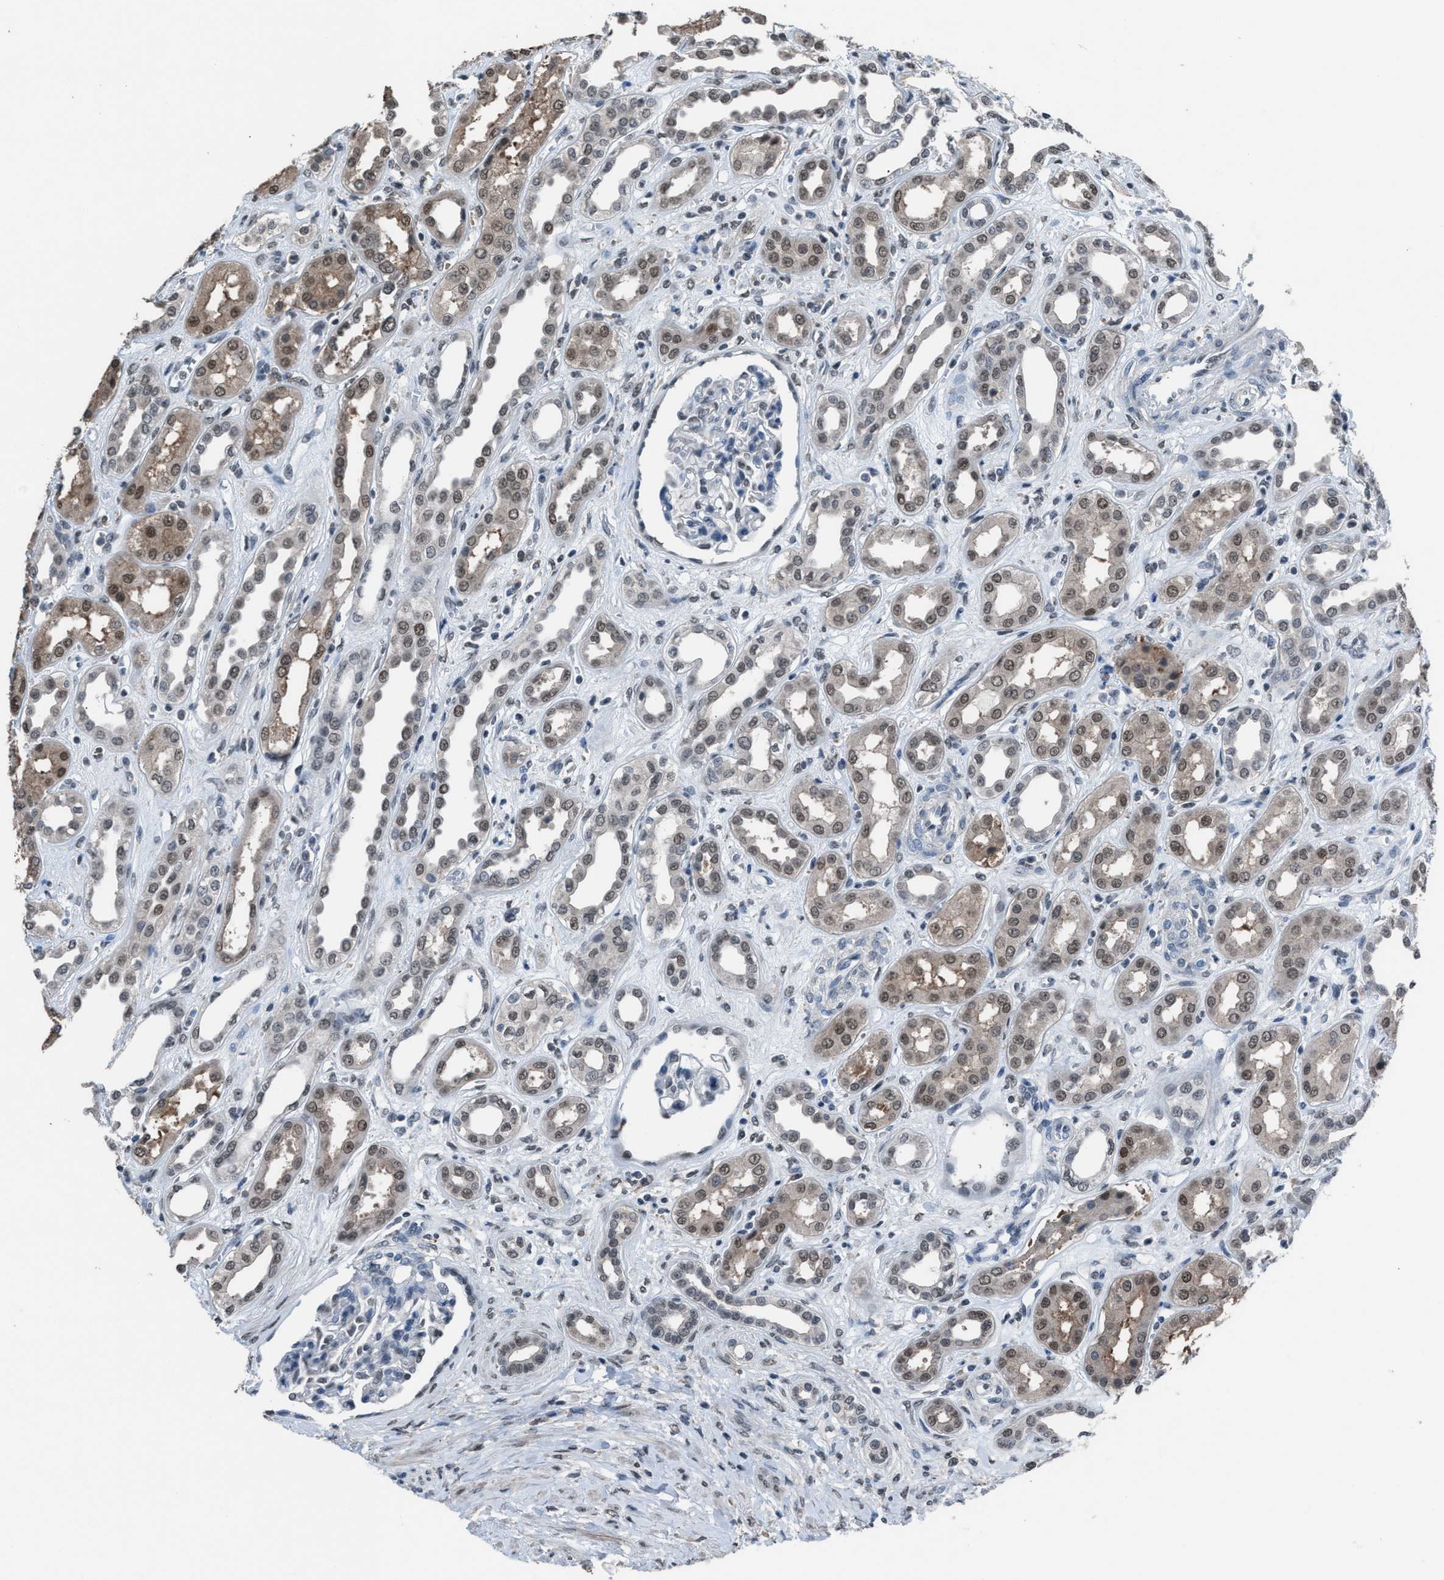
{"staining": {"intensity": "weak", "quantity": "<25%", "location": "nuclear"}, "tissue": "kidney", "cell_type": "Cells in glomeruli", "image_type": "normal", "snomed": [{"axis": "morphology", "description": "Normal tissue, NOS"}, {"axis": "topography", "description": "Kidney"}], "caption": "A histopathology image of kidney stained for a protein reveals no brown staining in cells in glomeruli. The staining is performed using DAB brown chromogen with nuclei counter-stained in using hematoxylin.", "gene": "ZNF276", "patient": {"sex": "male", "age": 59}}